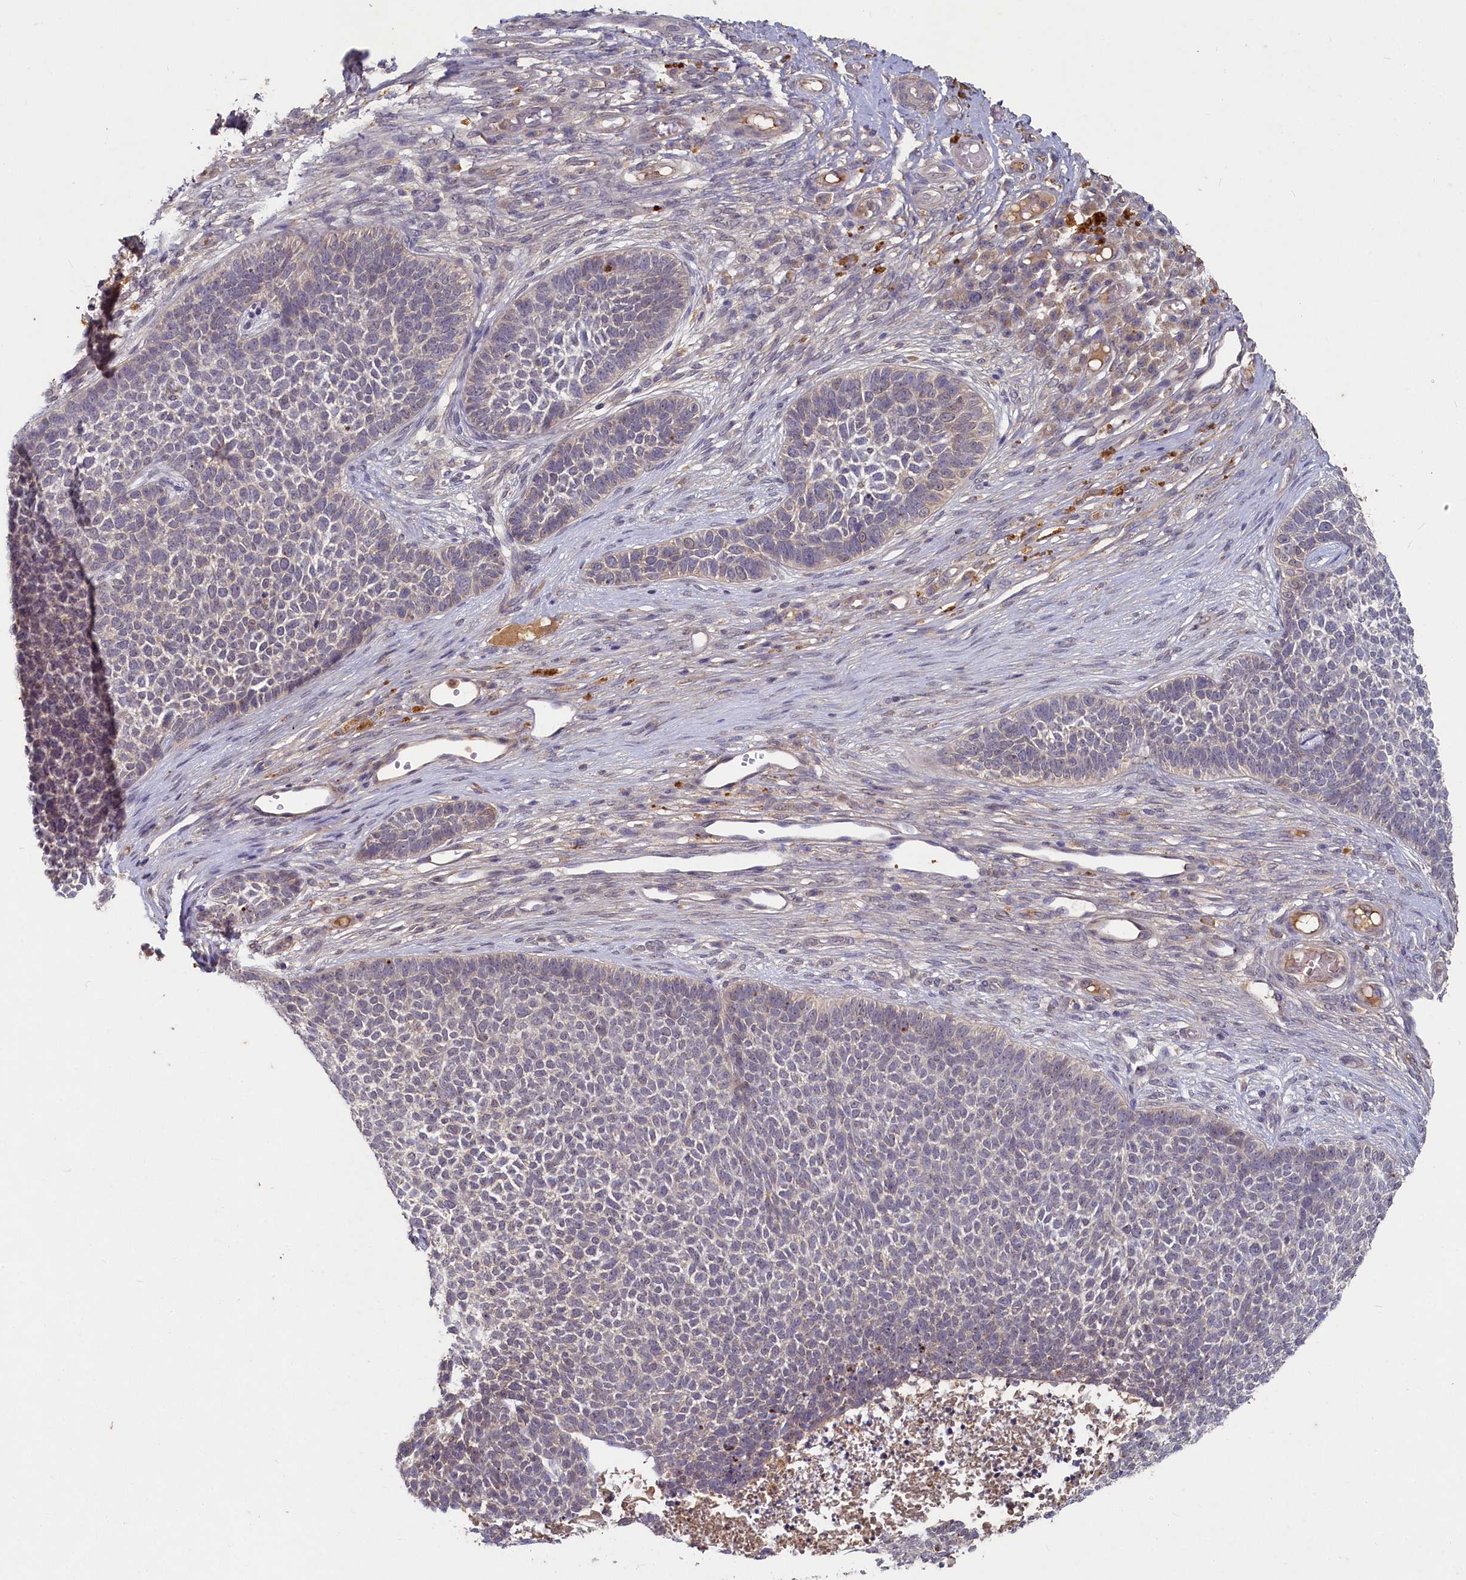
{"staining": {"intensity": "negative", "quantity": "none", "location": "none"}, "tissue": "skin cancer", "cell_type": "Tumor cells", "image_type": "cancer", "snomed": [{"axis": "morphology", "description": "Basal cell carcinoma"}, {"axis": "topography", "description": "Skin"}], "caption": "Tumor cells show no significant protein positivity in skin basal cell carcinoma. (Stains: DAB (3,3'-diaminobenzidine) immunohistochemistry (IHC) with hematoxylin counter stain, Microscopy: brightfield microscopy at high magnification).", "gene": "HERC3", "patient": {"sex": "female", "age": 84}}